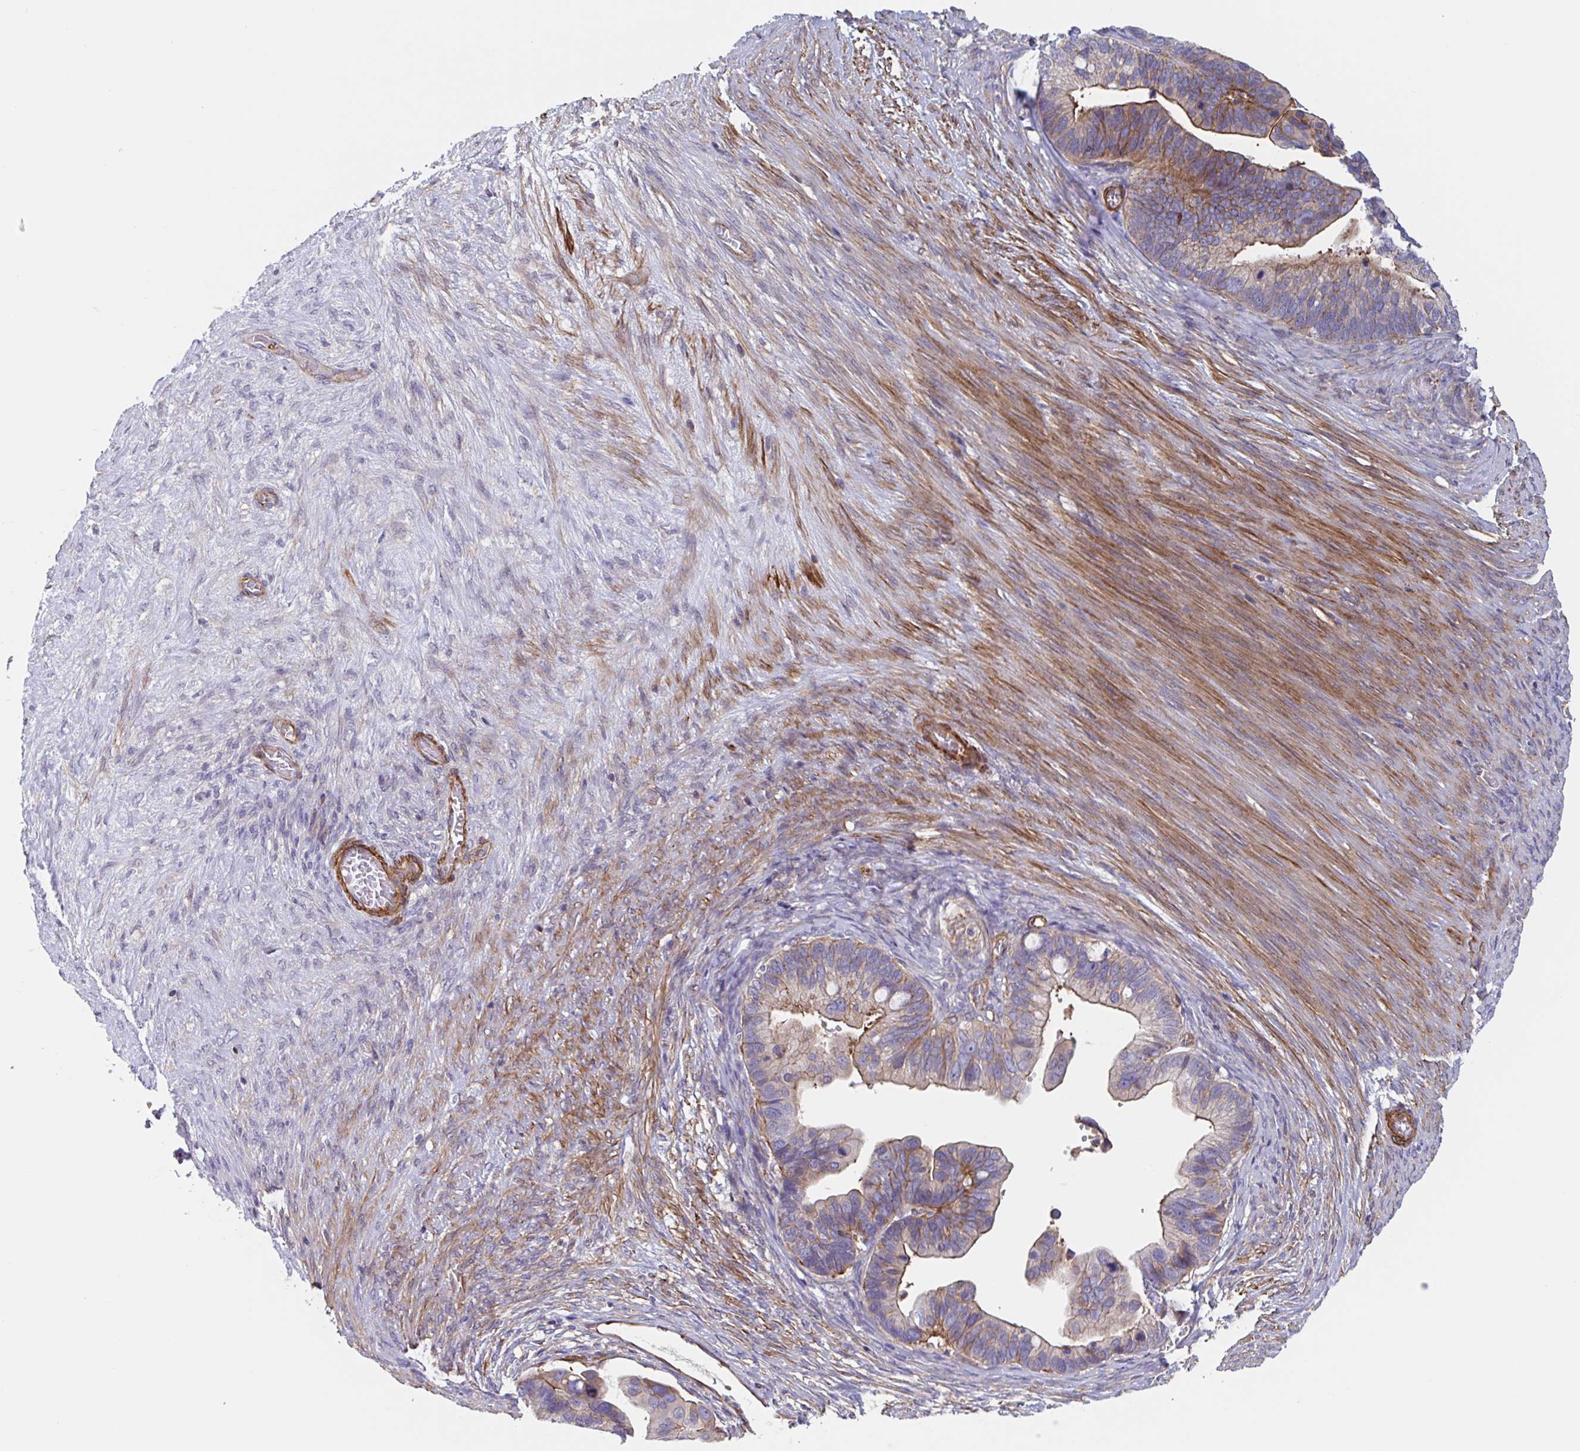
{"staining": {"intensity": "moderate", "quantity": "25%-75%", "location": "cytoplasmic/membranous"}, "tissue": "ovarian cancer", "cell_type": "Tumor cells", "image_type": "cancer", "snomed": [{"axis": "morphology", "description": "Cystadenocarcinoma, serous, NOS"}, {"axis": "topography", "description": "Ovary"}], "caption": "Immunohistochemical staining of human serous cystadenocarcinoma (ovarian) displays moderate cytoplasmic/membranous protein staining in about 25%-75% of tumor cells.", "gene": "SHISA7", "patient": {"sex": "female", "age": 56}}